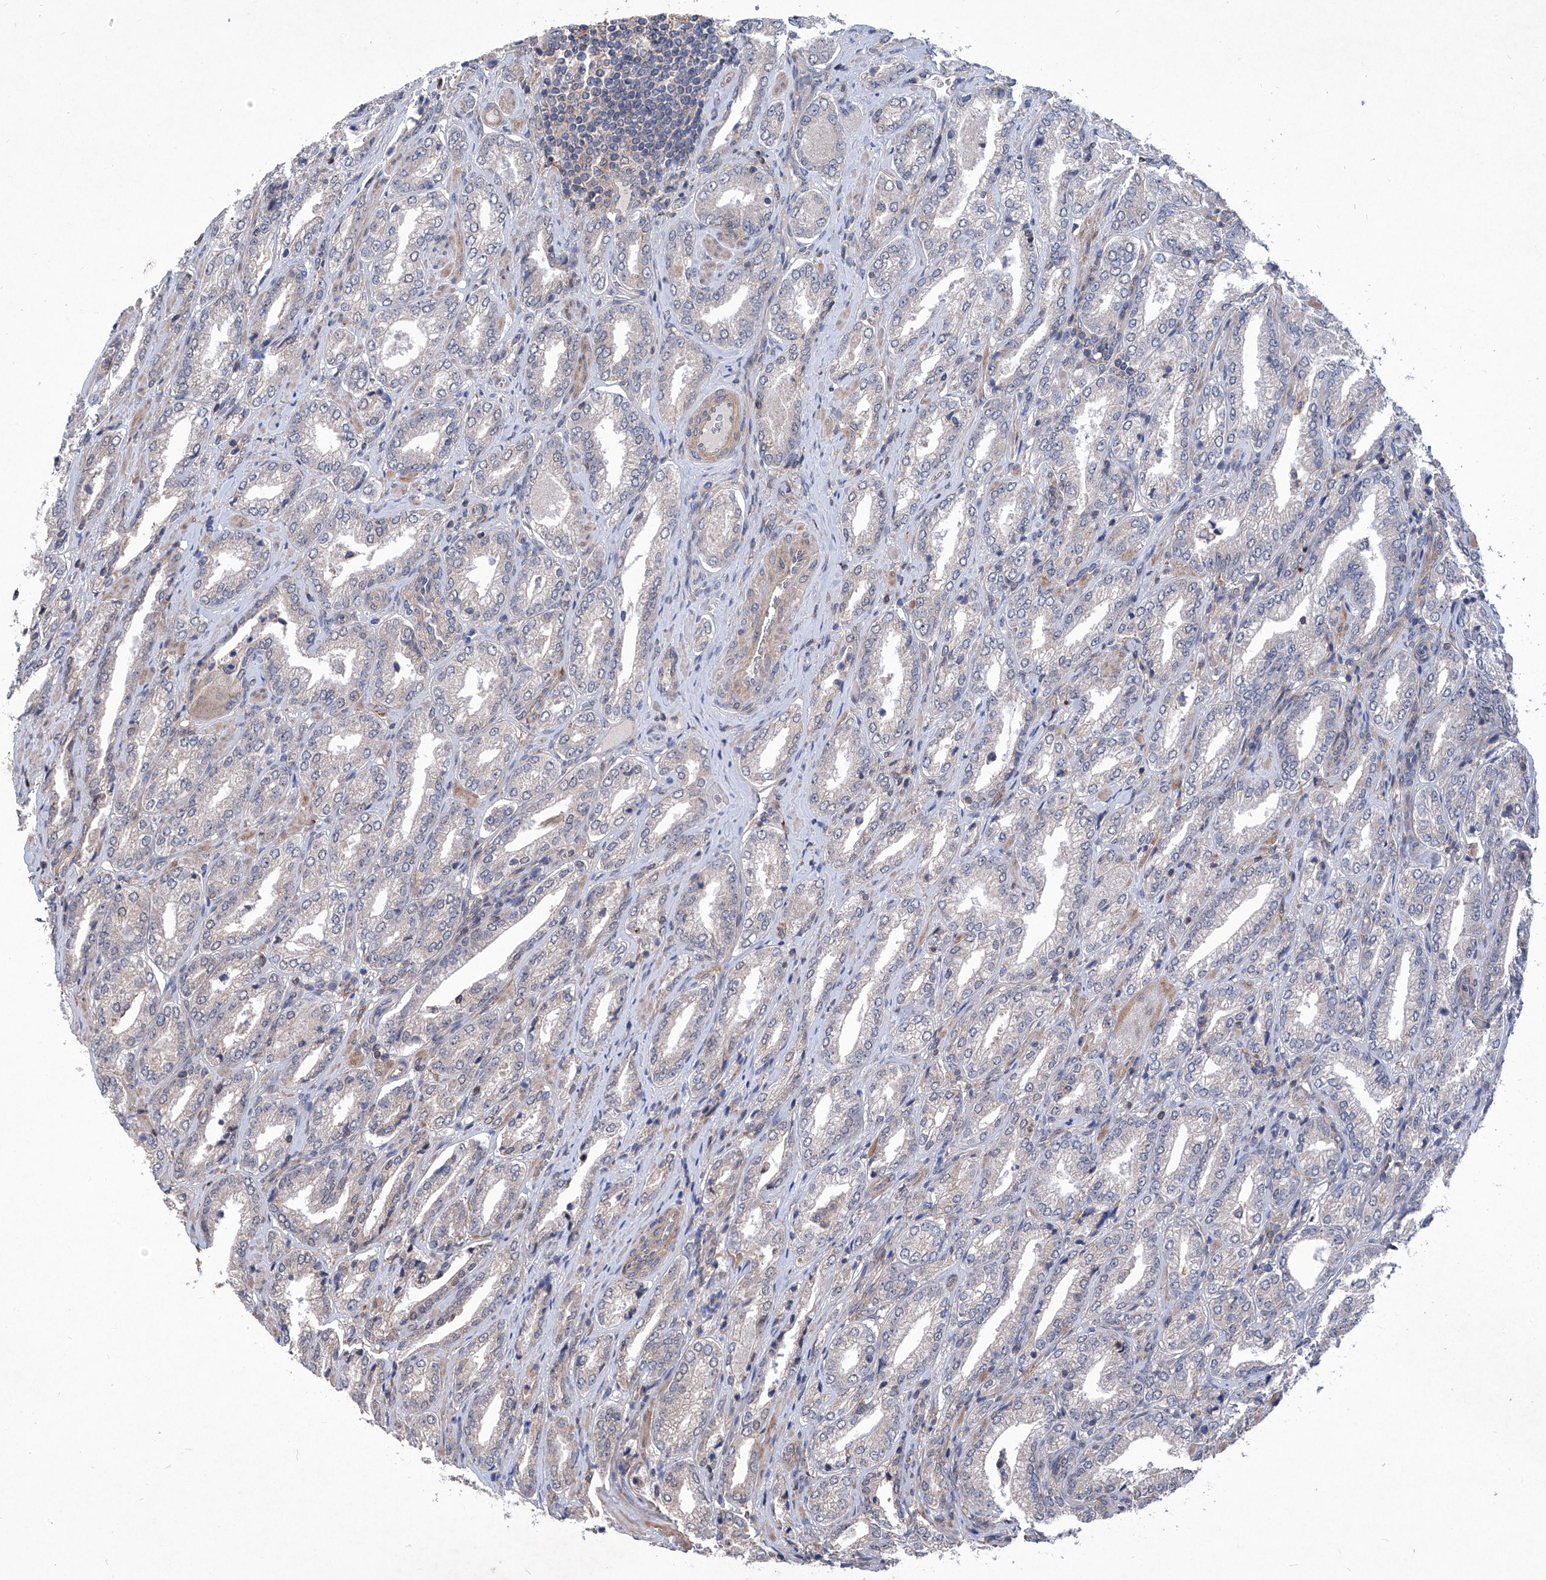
{"staining": {"intensity": "negative", "quantity": "none", "location": "none"}, "tissue": "prostate cancer", "cell_type": "Tumor cells", "image_type": "cancer", "snomed": [{"axis": "morphology", "description": "Adenocarcinoma, Low grade"}, {"axis": "topography", "description": "Prostate"}], "caption": "An immunohistochemistry histopathology image of prostate cancer is shown. There is no staining in tumor cells of prostate cancer.", "gene": "KIFC2", "patient": {"sex": "male", "age": 62}}